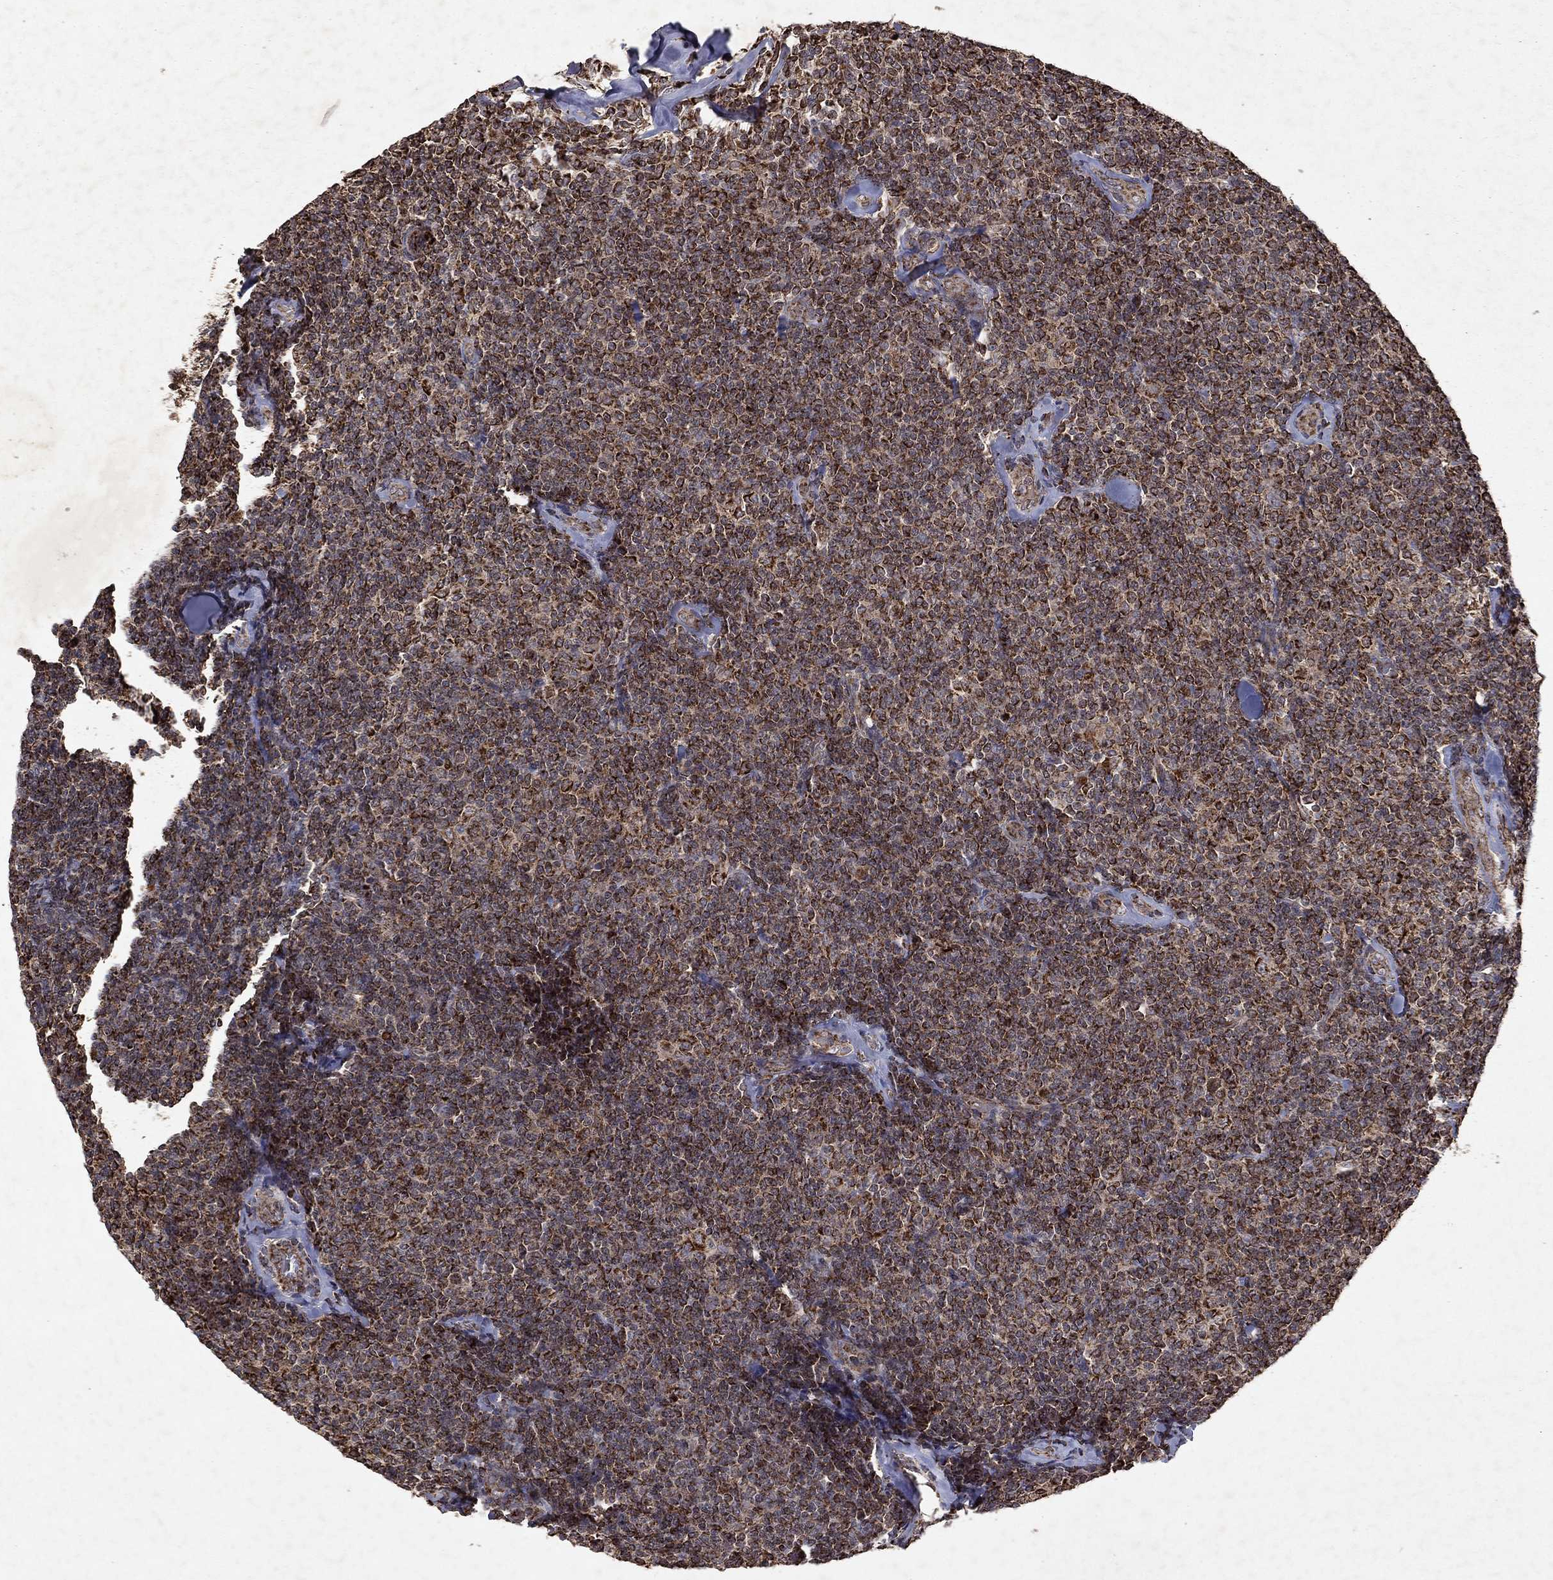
{"staining": {"intensity": "strong", "quantity": ">75%", "location": "cytoplasmic/membranous"}, "tissue": "lymphoma", "cell_type": "Tumor cells", "image_type": "cancer", "snomed": [{"axis": "morphology", "description": "Malignant lymphoma, non-Hodgkin's type, Low grade"}, {"axis": "topography", "description": "Lymph node"}], "caption": "Lymphoma stained with DAB (3,3'-diaminobenzidine) immunohistochemistry (IHC) reveals high levels of strong cytoplasmic/membranous positivity in about >75% of tumor cells.", "gene": "PYROXD2", "patient": {"sex": "female", "age": 56}}